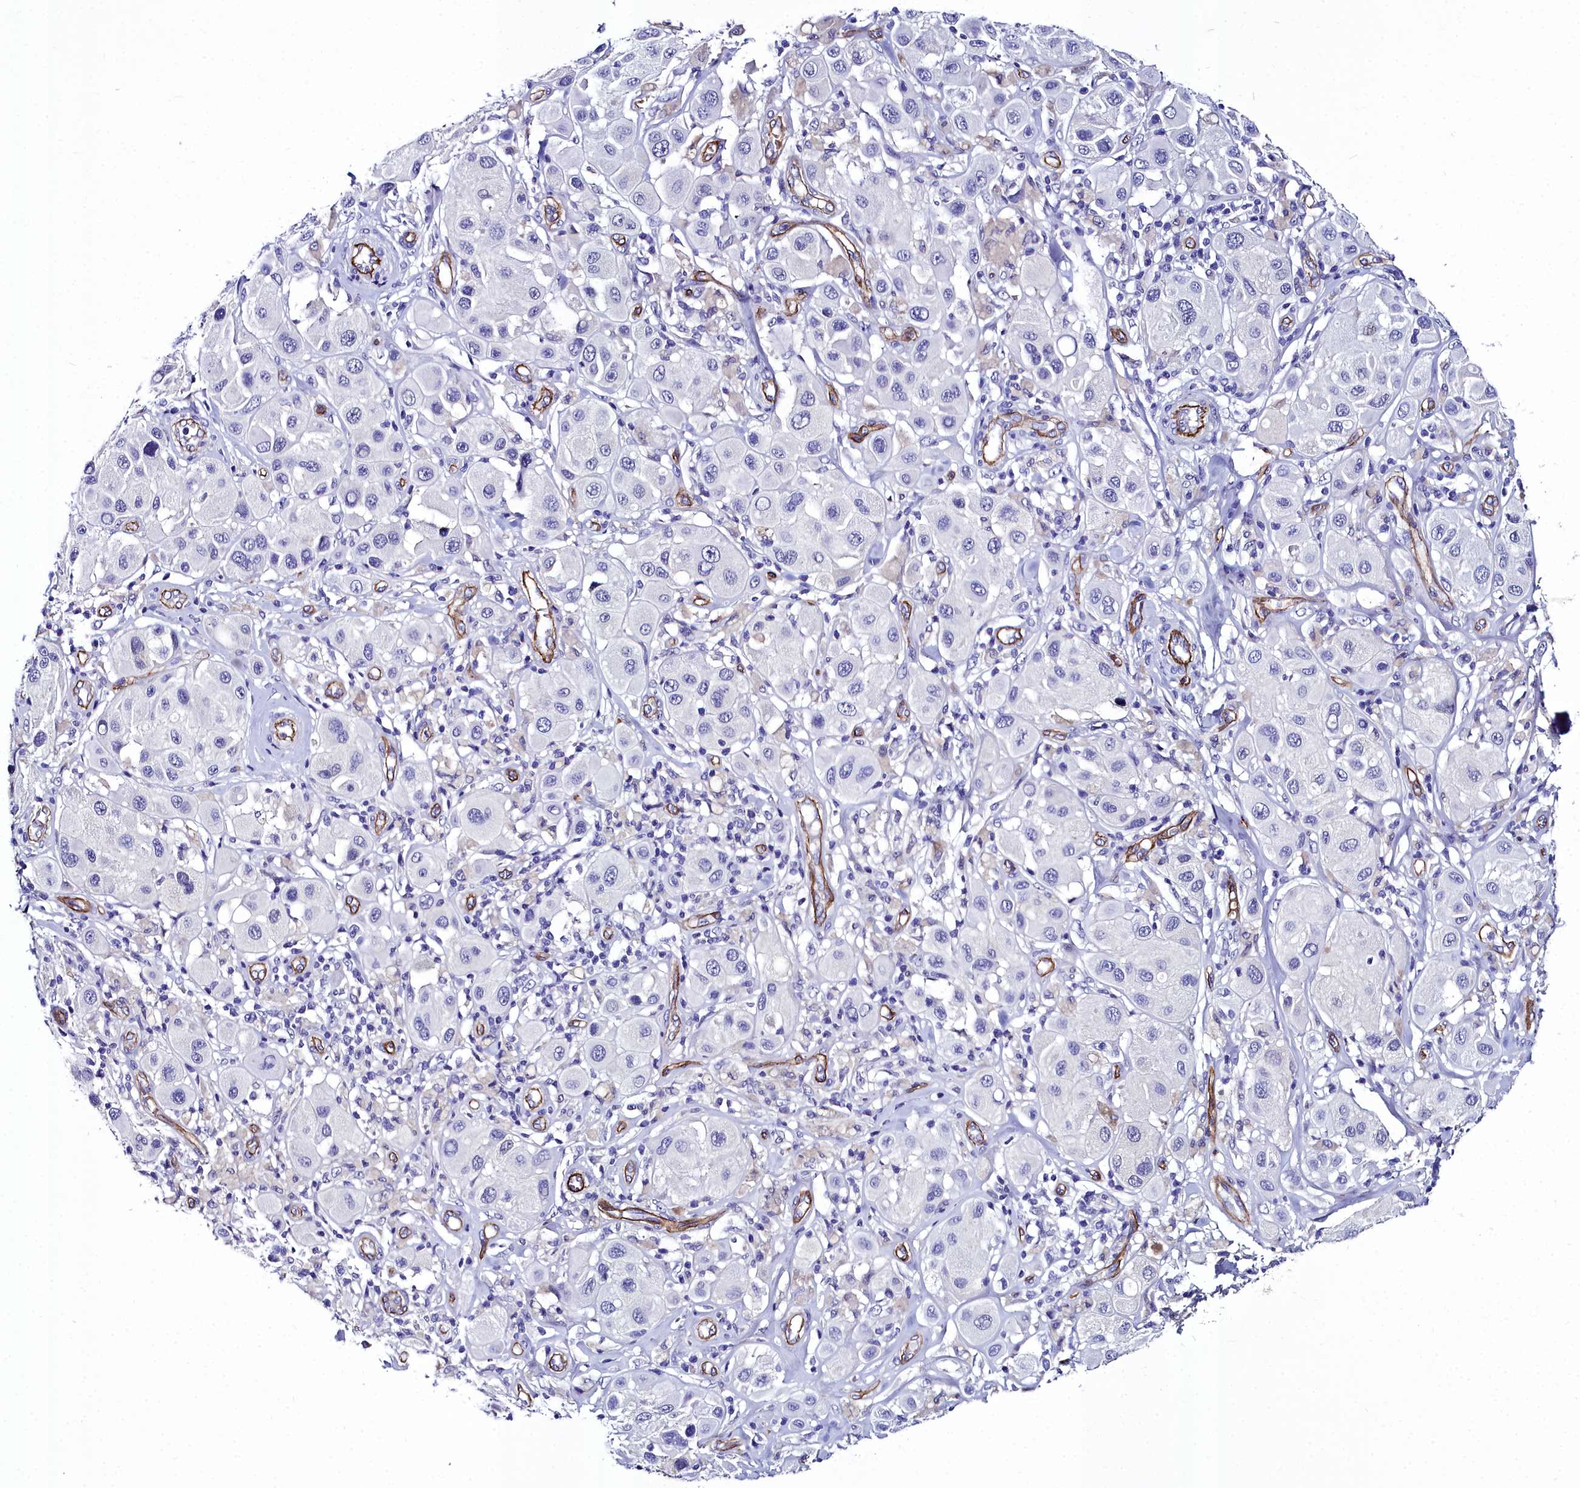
{"staining": {"intensity": "negative", "quantity": "none", "location": "none"}, "tissue": "melanoma", "cell_type": "Tumor cells", "image_type": "cancer", "snomed": [{"axis": "morphology", "description": "Malignant melanoma, Metastatic site"}, {"axis": "topography", "description": "Skin"}], "caption": "A photomicrograph of human melanoma is negative for staining in tumor cells.", "gene": "CYP4F11", "patient": {"sex": "male", "age": 41}}